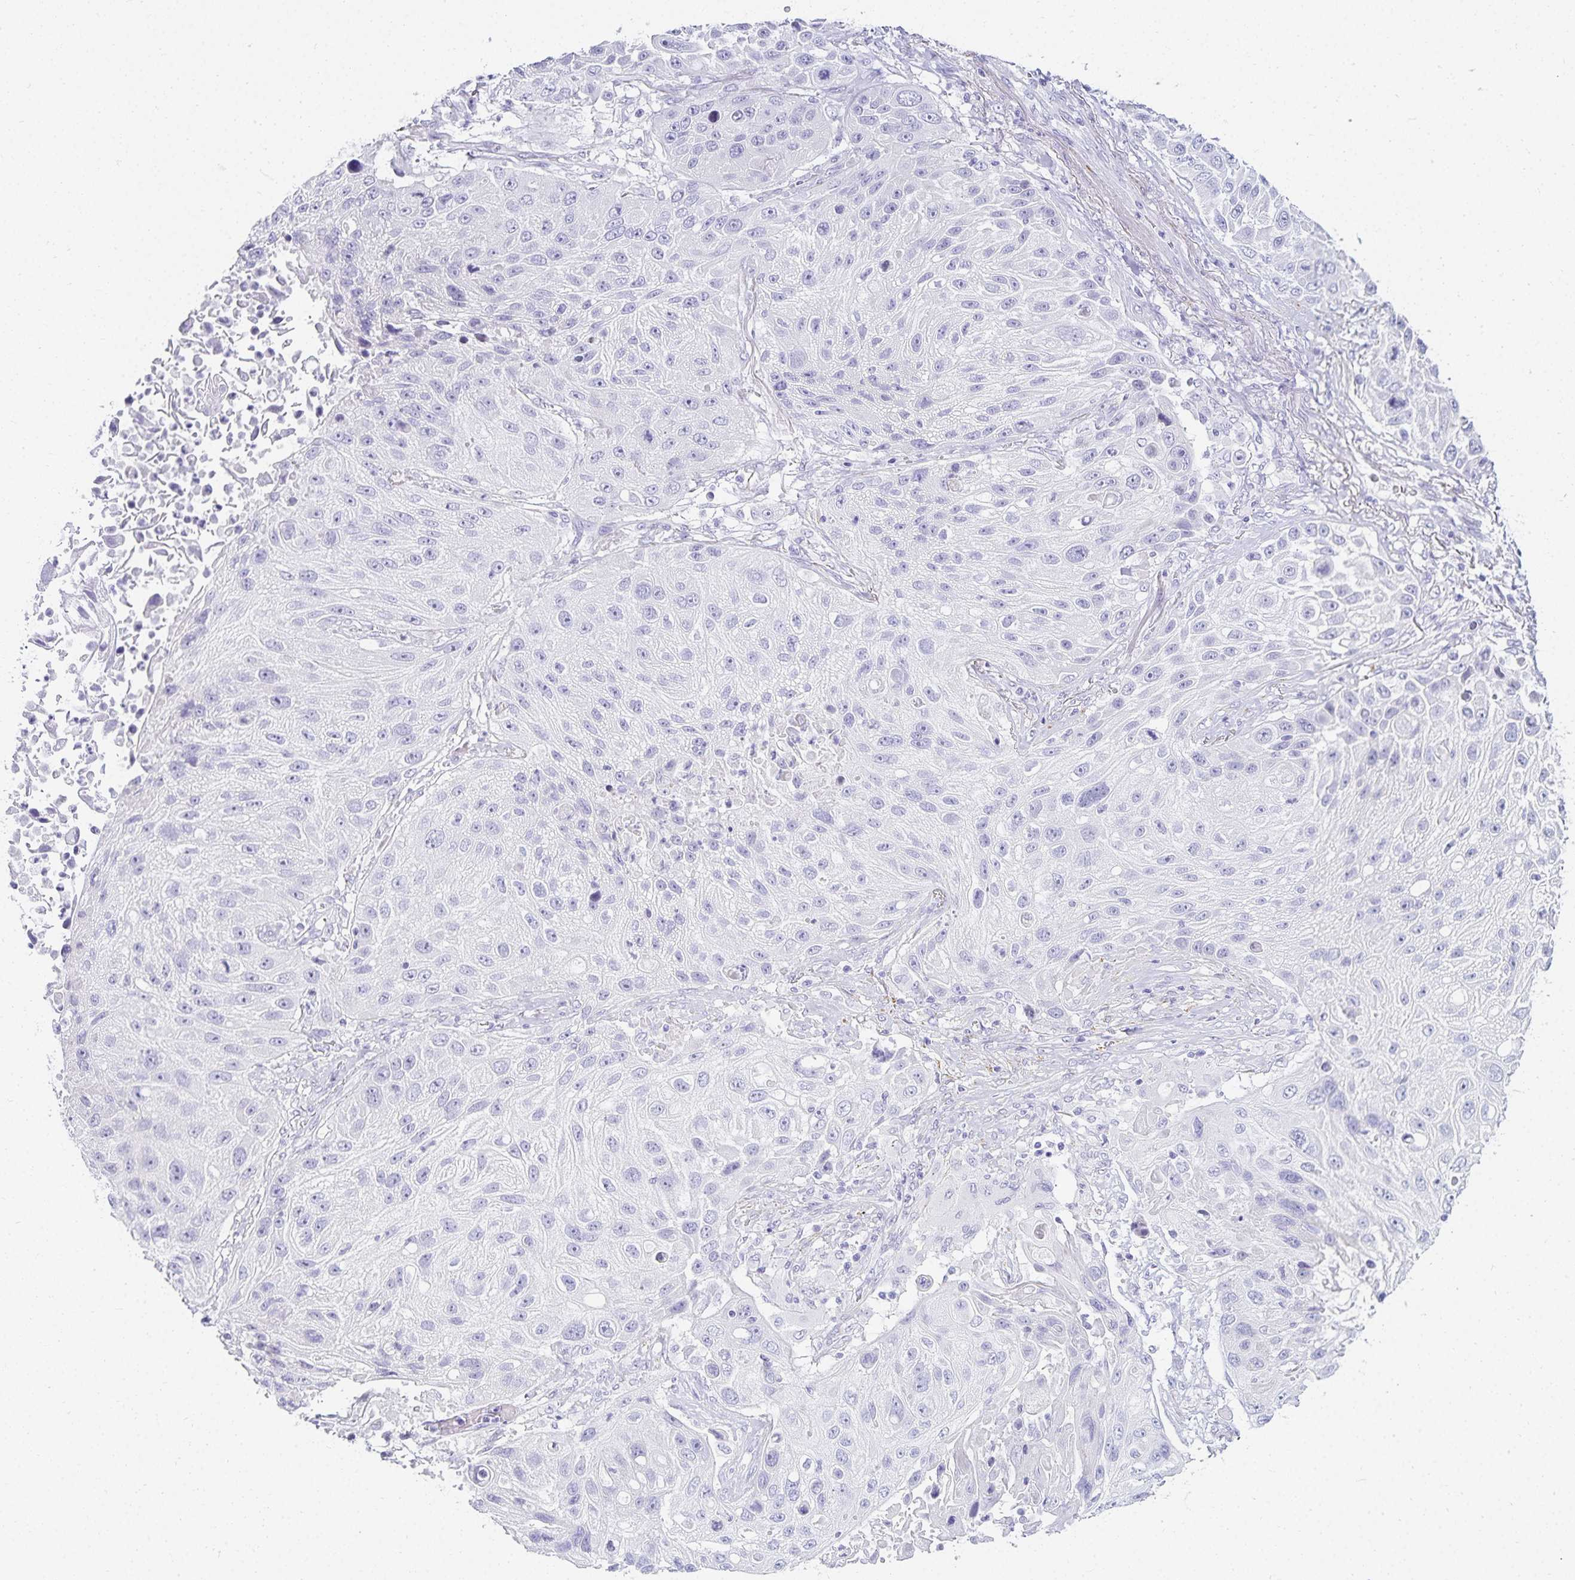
{"staining": {"intensity": "negative", "quantity": "none", "location": "none"}, "tissue": "lung cancer", "cell_type": "Tumor cells", "image_type": "cancer", "snomed": [{"axis": "morphology", "description": "Normal morphology"}, {"axis": "morphology", "description": "Squamous cell carcinoma, NOS"}, {"axis": "topography", "description": "Lymph node"}, {"axis": "topography", "description": "Lung"}], "caption": "An immunohistochemistry (IHC) micrograph of lung squamous cell carcinoma is shown. There is no staining in tumor cells of lung squamous cell carcinoma.", "gene": "GP2", "patient": {"sex": "male", "age": 67}}